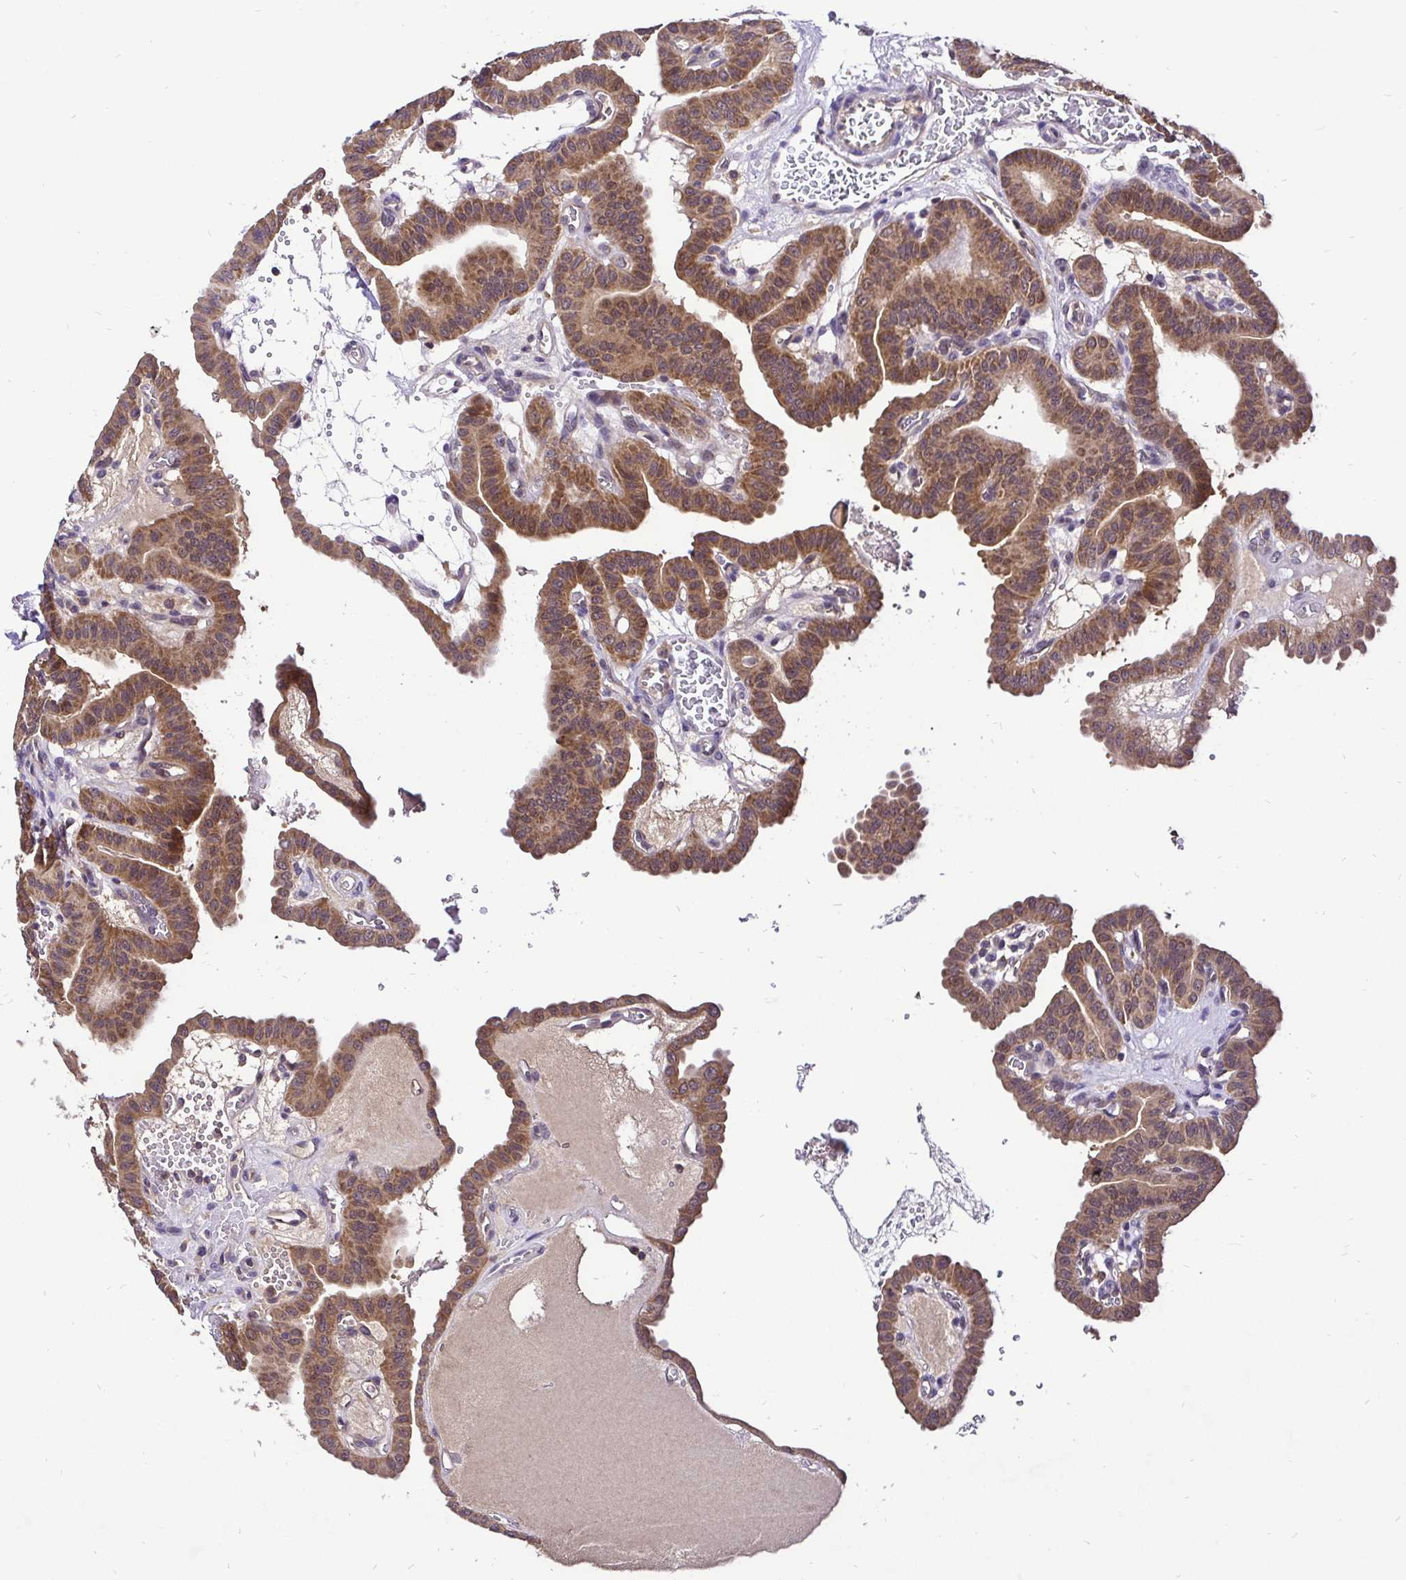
{"staining": {"intensity": "moderate", "quantity": ">75%", "location": "cytoplasmic/membranous,nuclear"}, "tissue": "thyroid cancer", "cell_type": "Tumor cells", "image_type": "cancer", "snomed": [{"axis": "morphology", "description": "Papillary adenocarcinoma, NOS"}, {"axis": "topography", "description": "Thyroid gland"}], "caption": "A histopathology image showing moderate cytoplasmic/membranous and nuclear staining in about >75% of tumor cells in thyroid papillary adenocarcinoma, as visualized by brown immunohistochemical staining.", "gene": "UBE2M", "patient": {"sex": "male", "age": 87}}